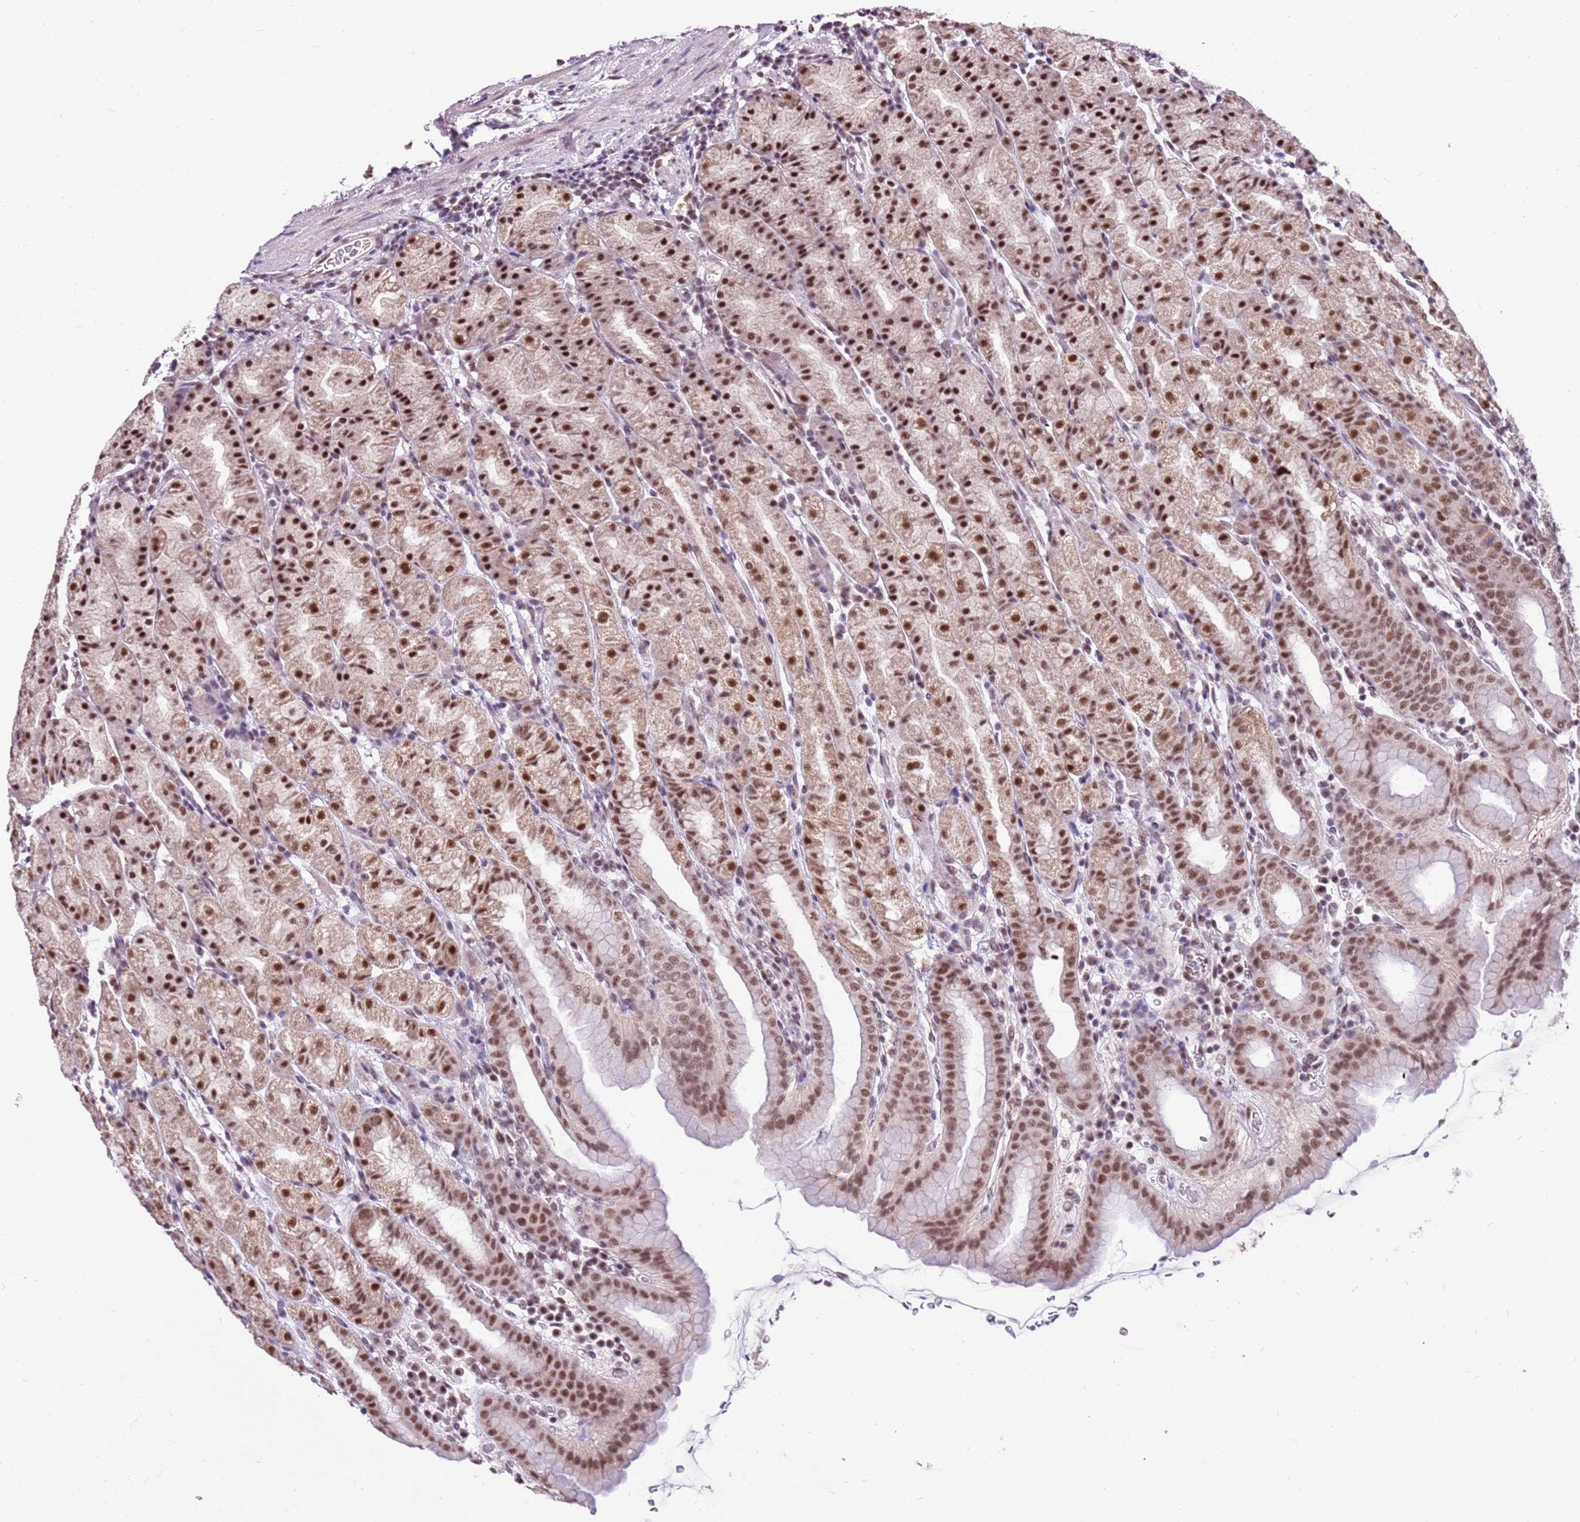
{"staining": {"intensity": "strong", "quantity": ">75%", "location": "nuclear"}, "tissue": "stomach", "cell_type": "Glandular cells", "image_type": "normal", "snomed": [{"axis": "morphology", "description": "Normal tissue, NOS"}, {"axis": "topography", "description": "Stomach, upper"}], "caption": "Immunohistochemical staining of normal stomach exhibits >75% levels of strong nuclear protein staining in approximately >75% of glandular cells. Using DAB (3,3'-diaminobenzidine) (brown) and hematoxylin (blue) stains, captured at high magnification using brightfield microscopy.", "gene": "AKAP8L", "patient": {"sex": "male", "age": 68}}